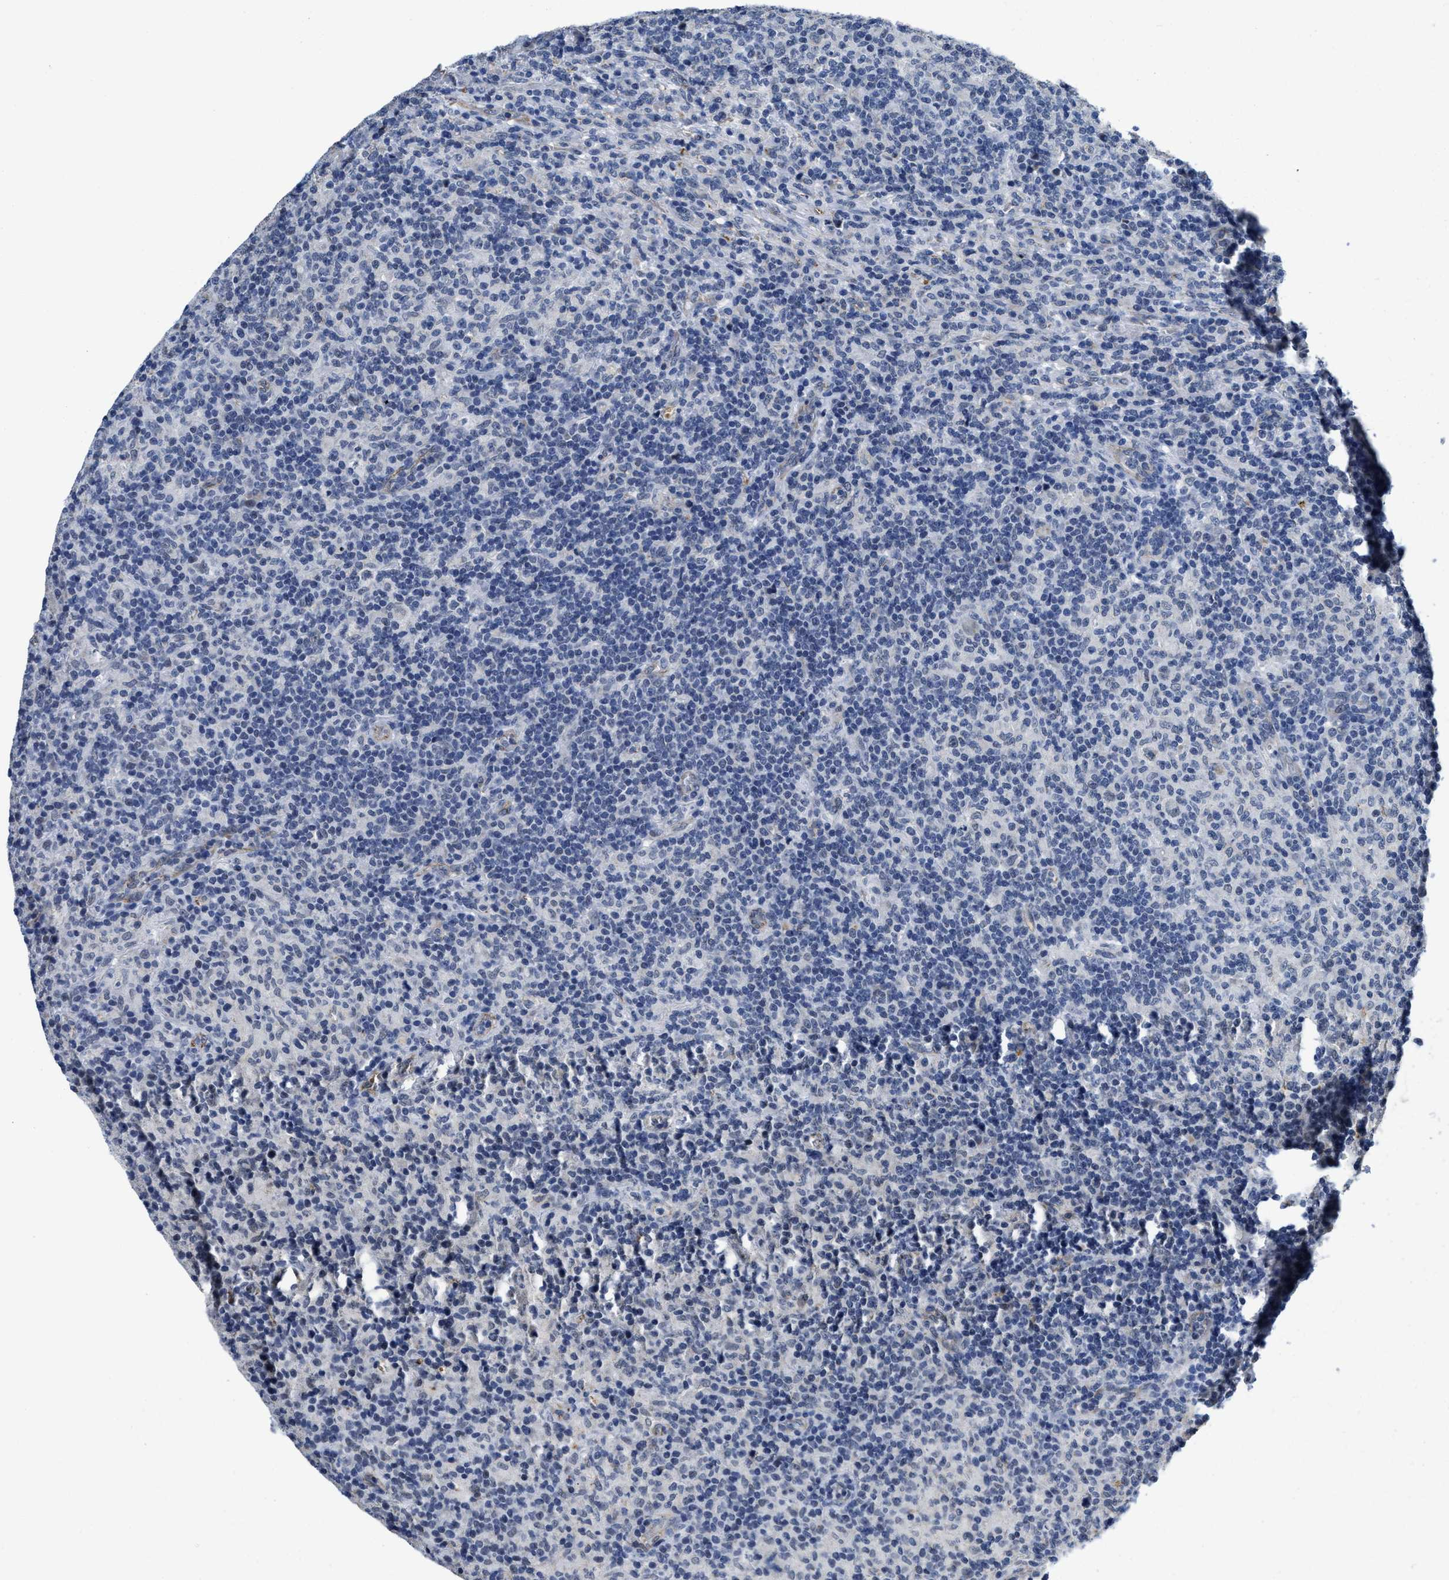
{"staining": {"intensity": "negative", "quantity": "none", "location": "none"}, "tissue": "lymphoma", "cell_type": "Tumor cells", "image_type": "cancer", "snomed": [{"axis": "morphology", "description": "Hodgkin's disease, NOS"}, {"axis": "topography", "description": "Lymph node"}], "caption": "DAB immunohistochemical staining of human Hodgkin's disease demonstrates no significant expression in tumor cells.", "gene": "GHITM", "patient": {"sex": "male", "age": 70}}